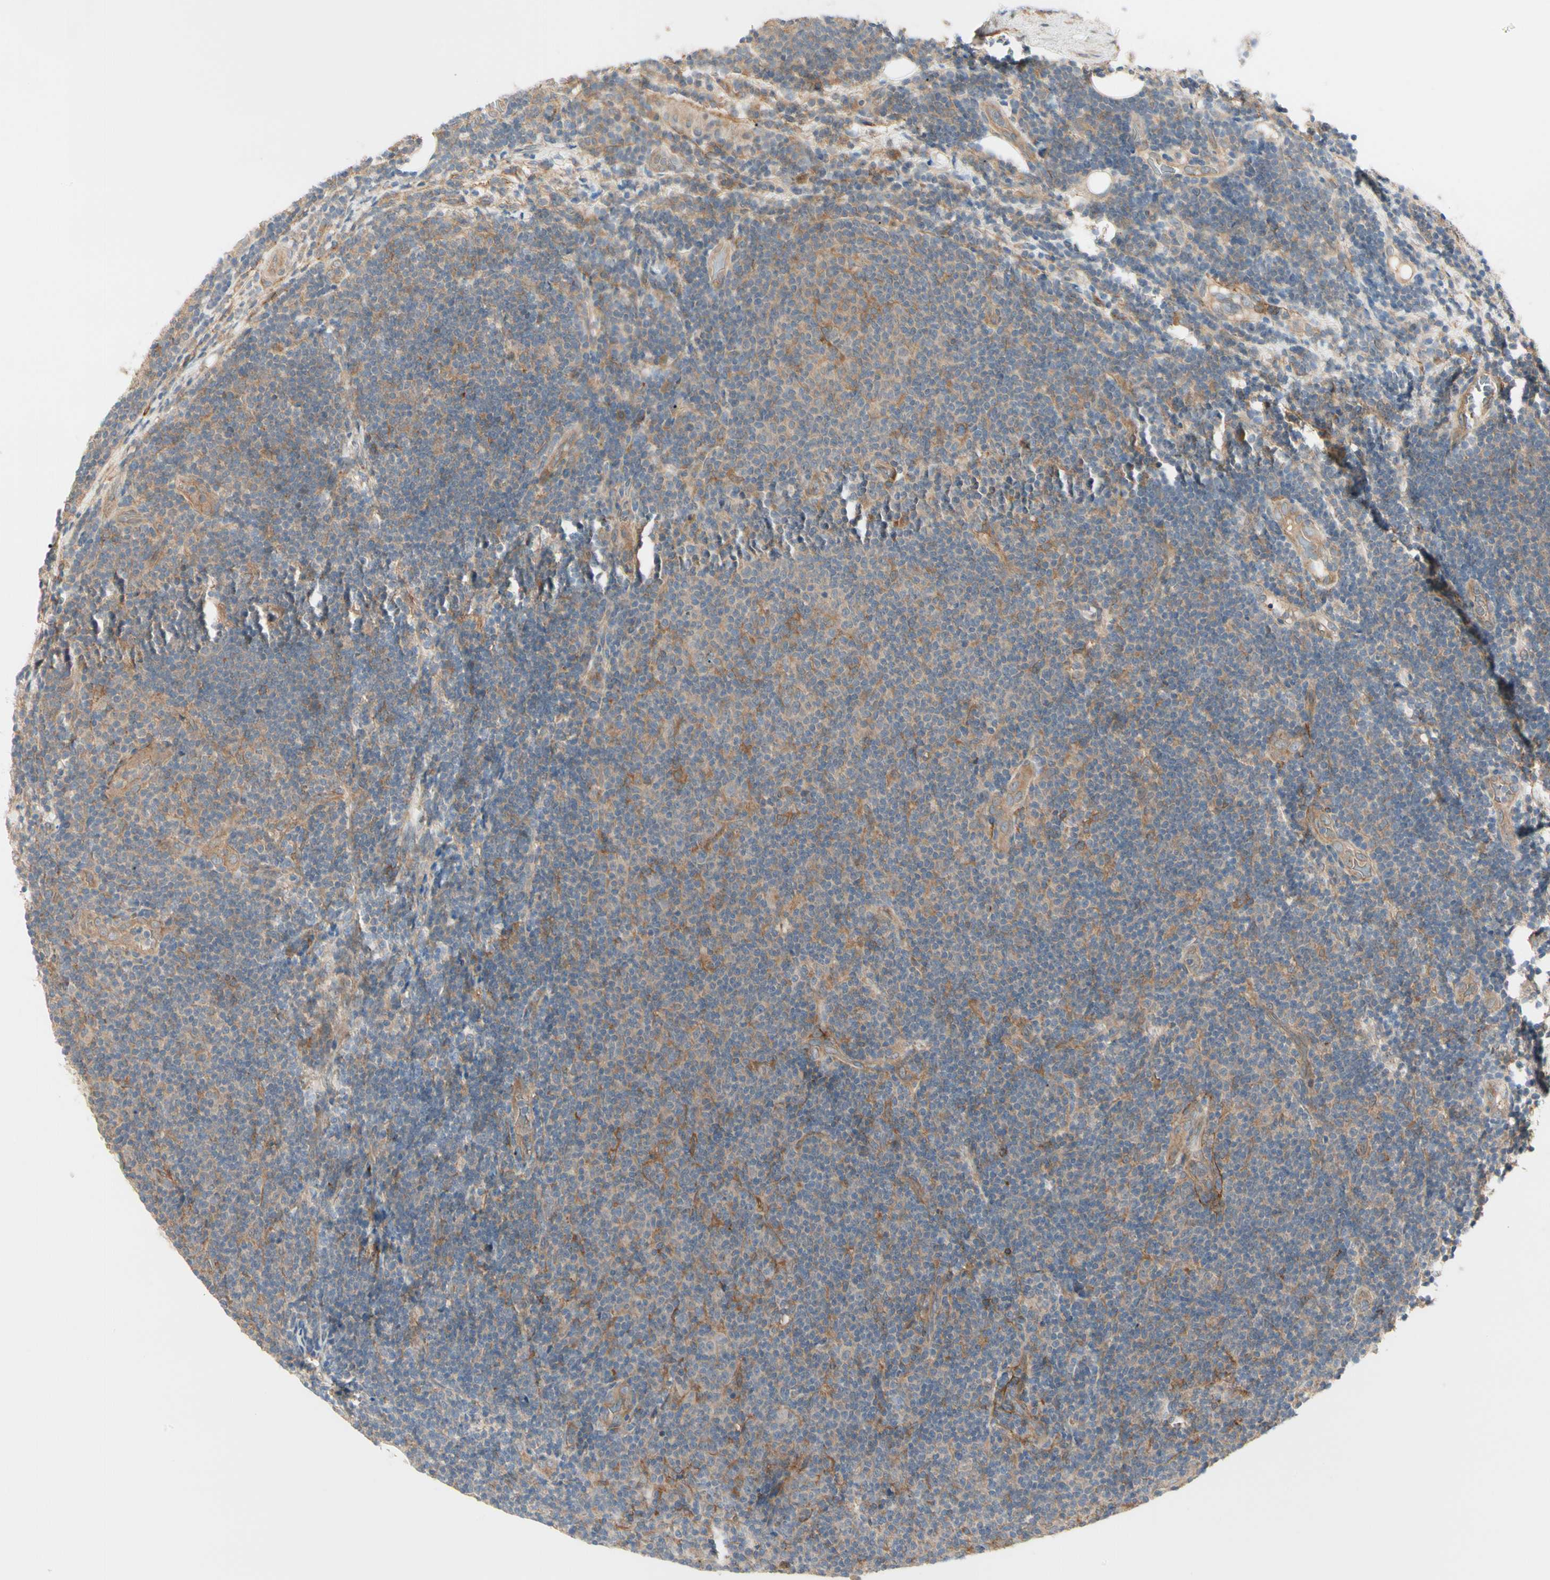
{"staining": {"intensity": "moderate", "quantity": ">75%", "location": "cytoplasmic/membranous"}, "tissue": "lymphoma", "cell_type": "Tumor cells", "image_type": "cancer", "snomed": [{"axis": "morphology", "description": "Malignant lymphoma, non-Hodgkin's type, Low grade"}, {"axis": "topography", "description": "Lymph node"}], "caption": "Human lymphoma stained with a protein marker displays moderate staining in tumor cells.", "gene": "F2R", "patient": {"sex": "male", "age": 83}}